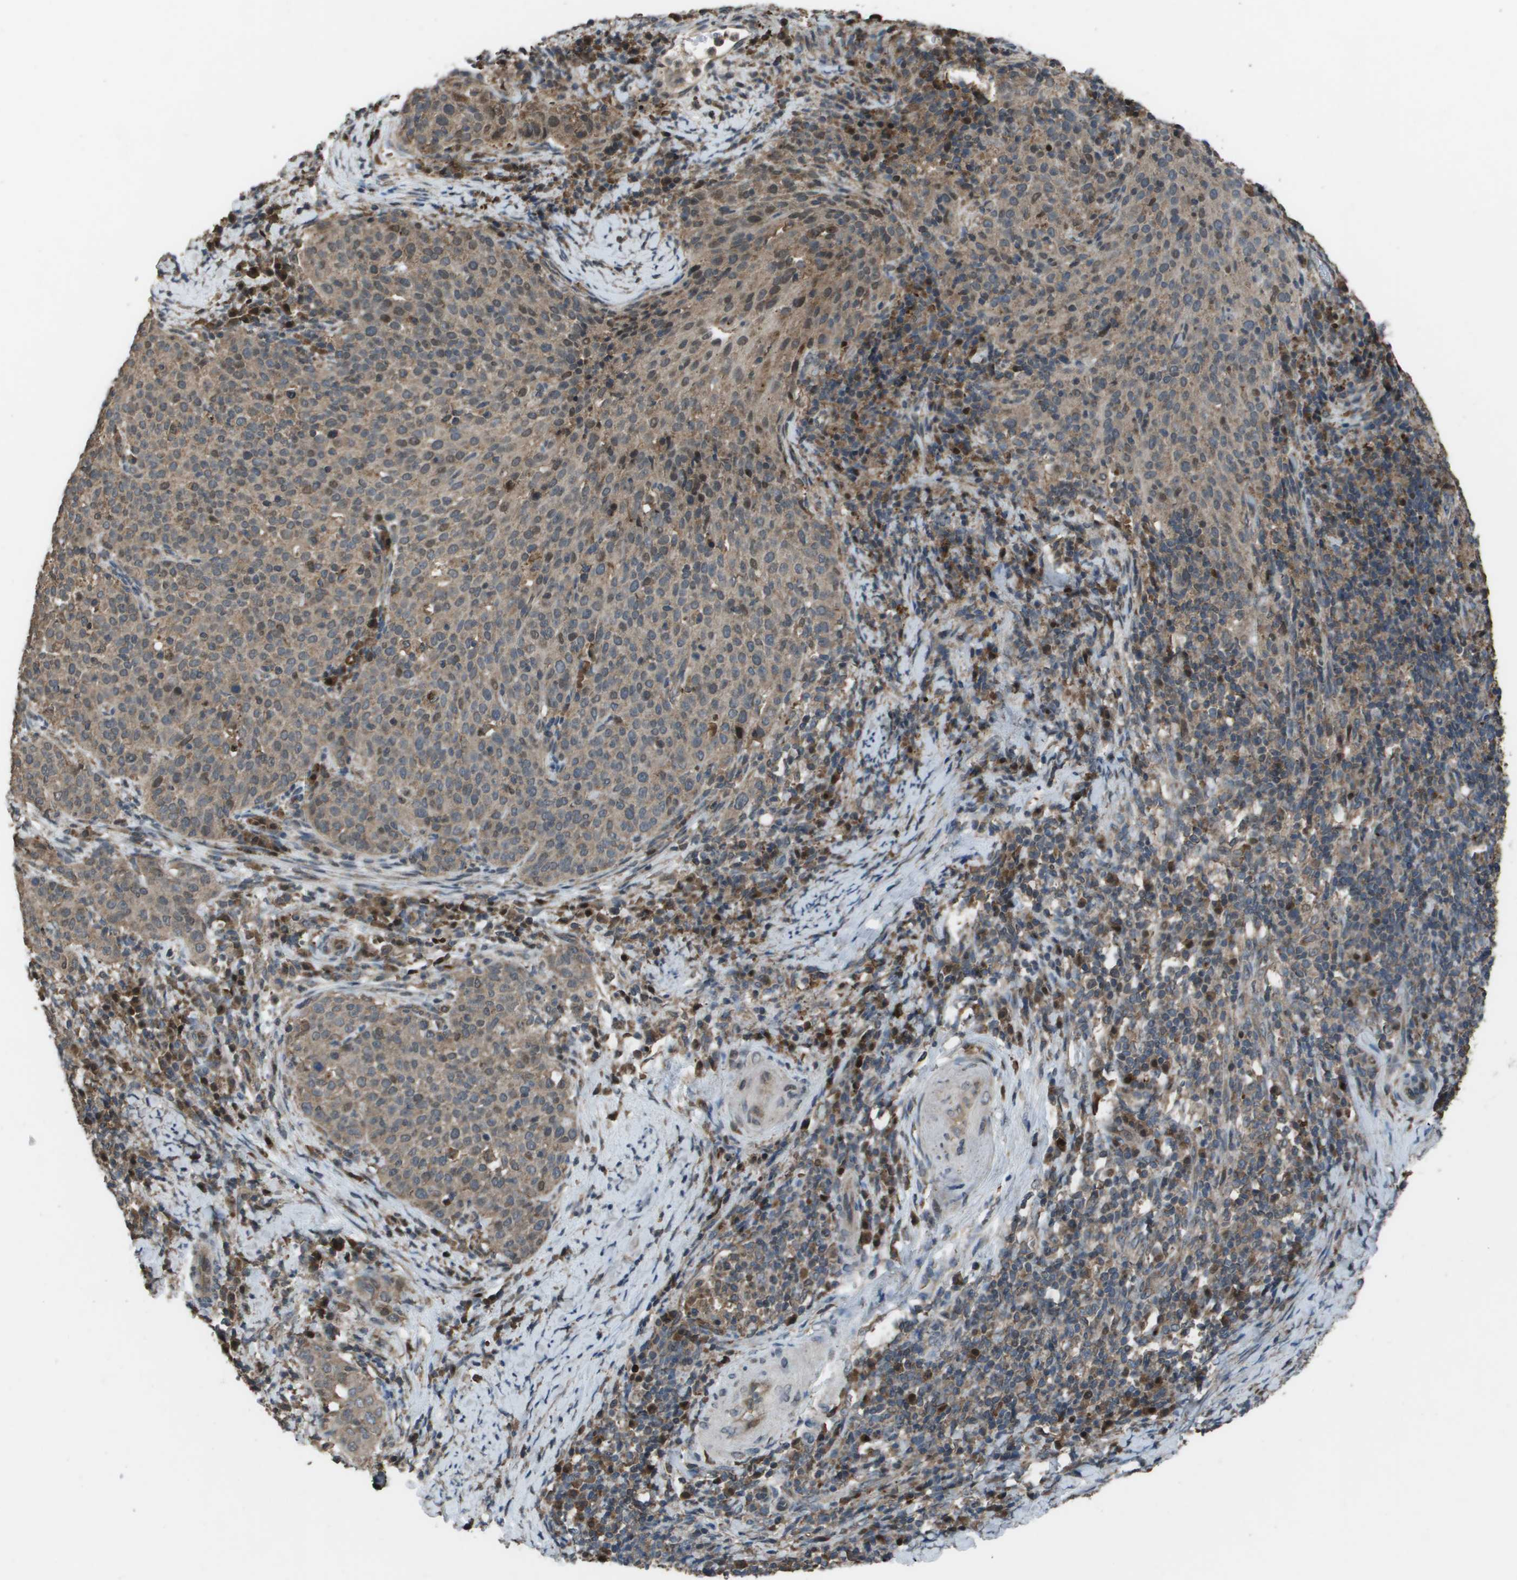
{"staining": {"intensity": "weak", "quantity": ">75%", "location": "cytoplasmic/membranous"}, "tissue": "cervical cancer", "cell_type": "Tumor cells", "image_type": "cancer", "snomed": [{"axis": "morphology", "description": "Squamous cell carcinoma, NOS"}, {"axis": "topography", "description": "Cervix"}], "caption": "Immunohistochemical staining of cervical cancer (squamous cell carcinoma) displays weak cytoplasmic/membranous protein positivity in about >75% of tumor cells.", "gene": "GOSR2", "patient": {"sex": "female", "age": 51}}